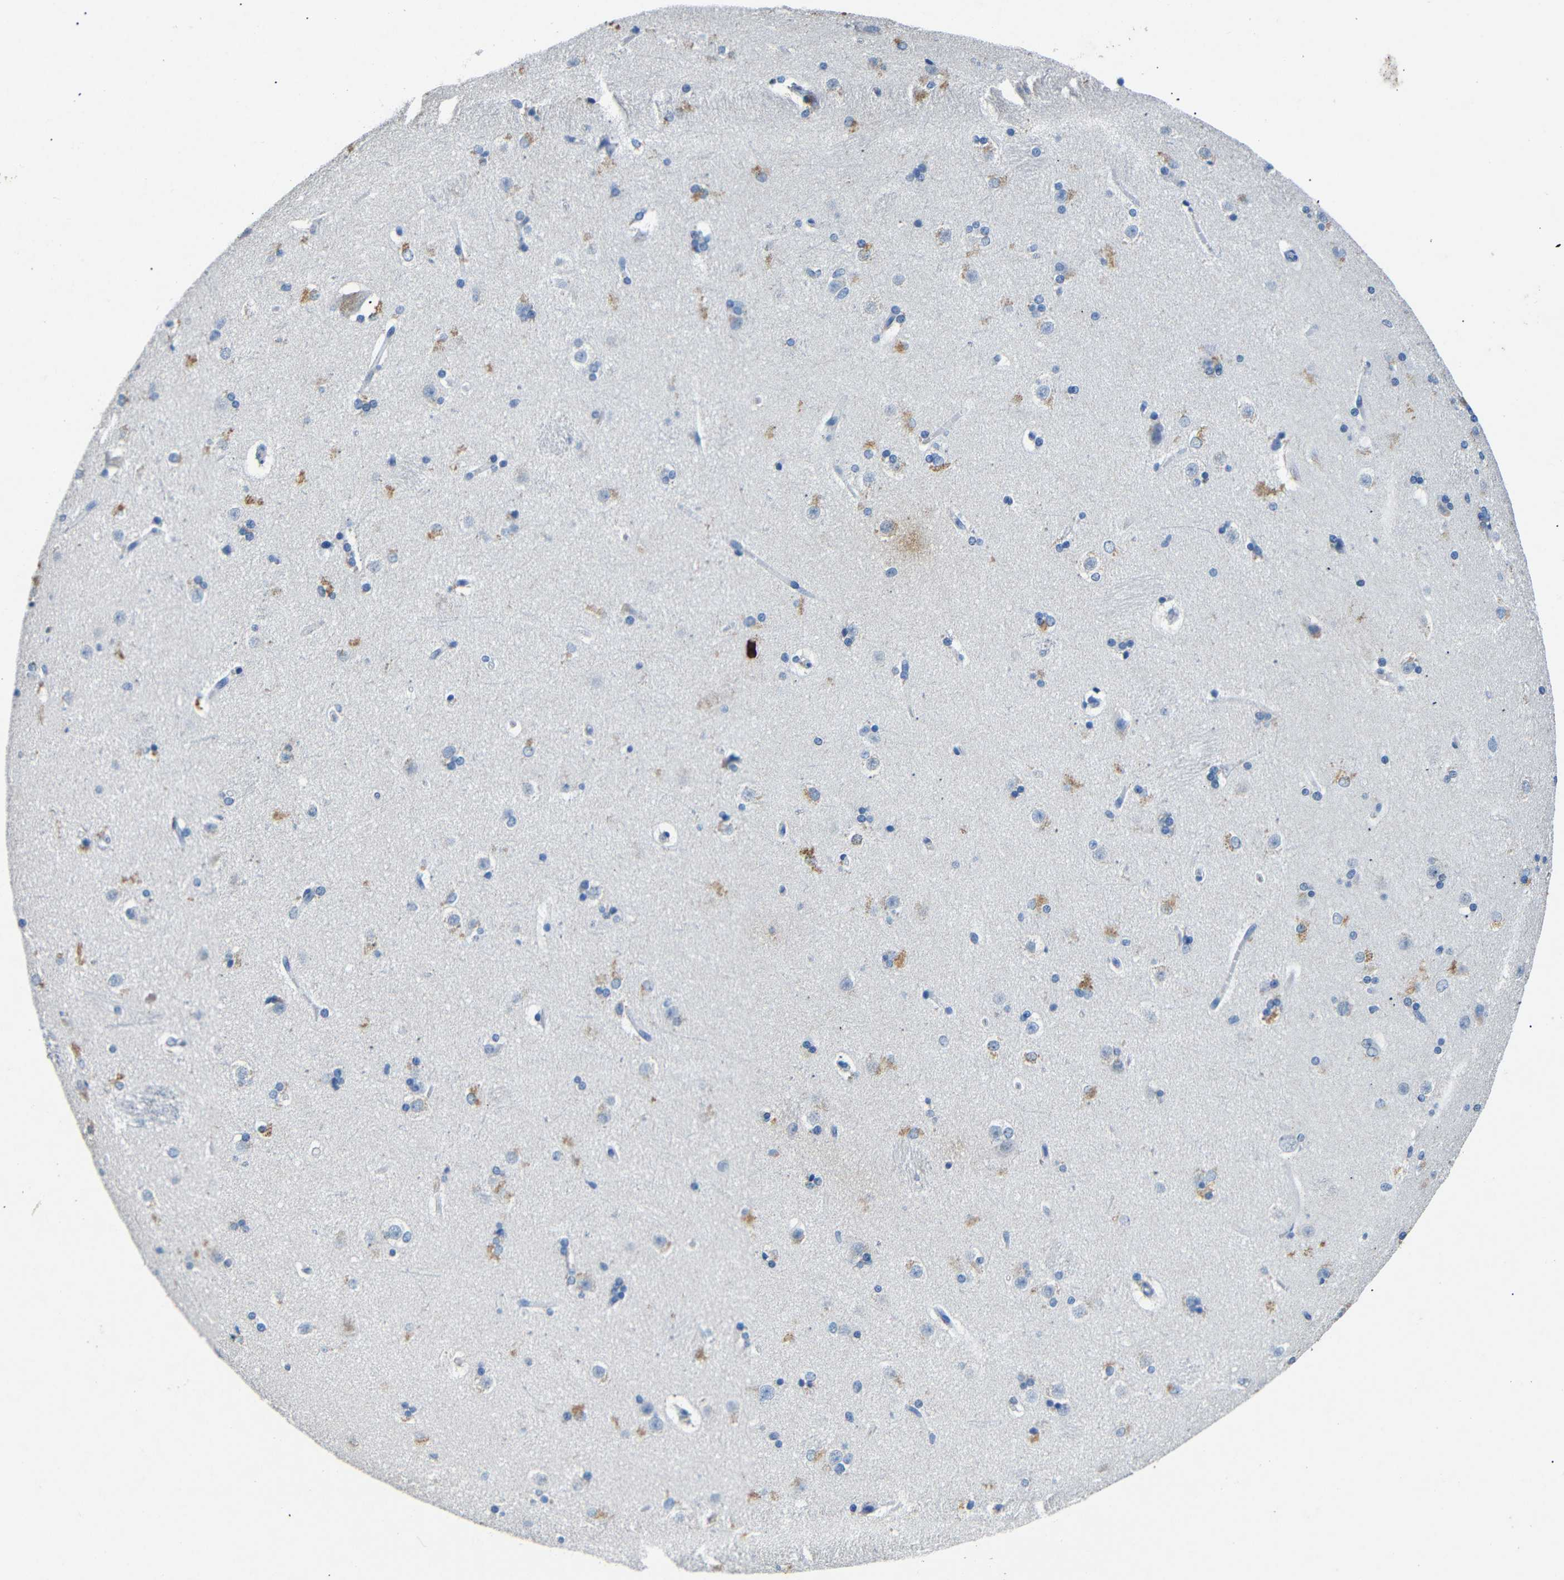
{"staining": {"intensity": "moderate", "quantity": "<25%", "location": "cytoplasmic/membranous"}, "tissue": "caudate", "cell_type": "Glial cells", "image_type": "normal", "snomed": [{"axis": "morphology", "description": "Normal tissue, NOS"}, {"axis": "topography", "description": "Lateral ventricle wall"}], "caption": "IHC image of normal caudate stained for a protein (brown), which displays low levels of moderate cytoplasmic/membranous expression in about <25% of glial cells.", "gene": "INCENP", "patient": {"sex": "female", "age": 19}}